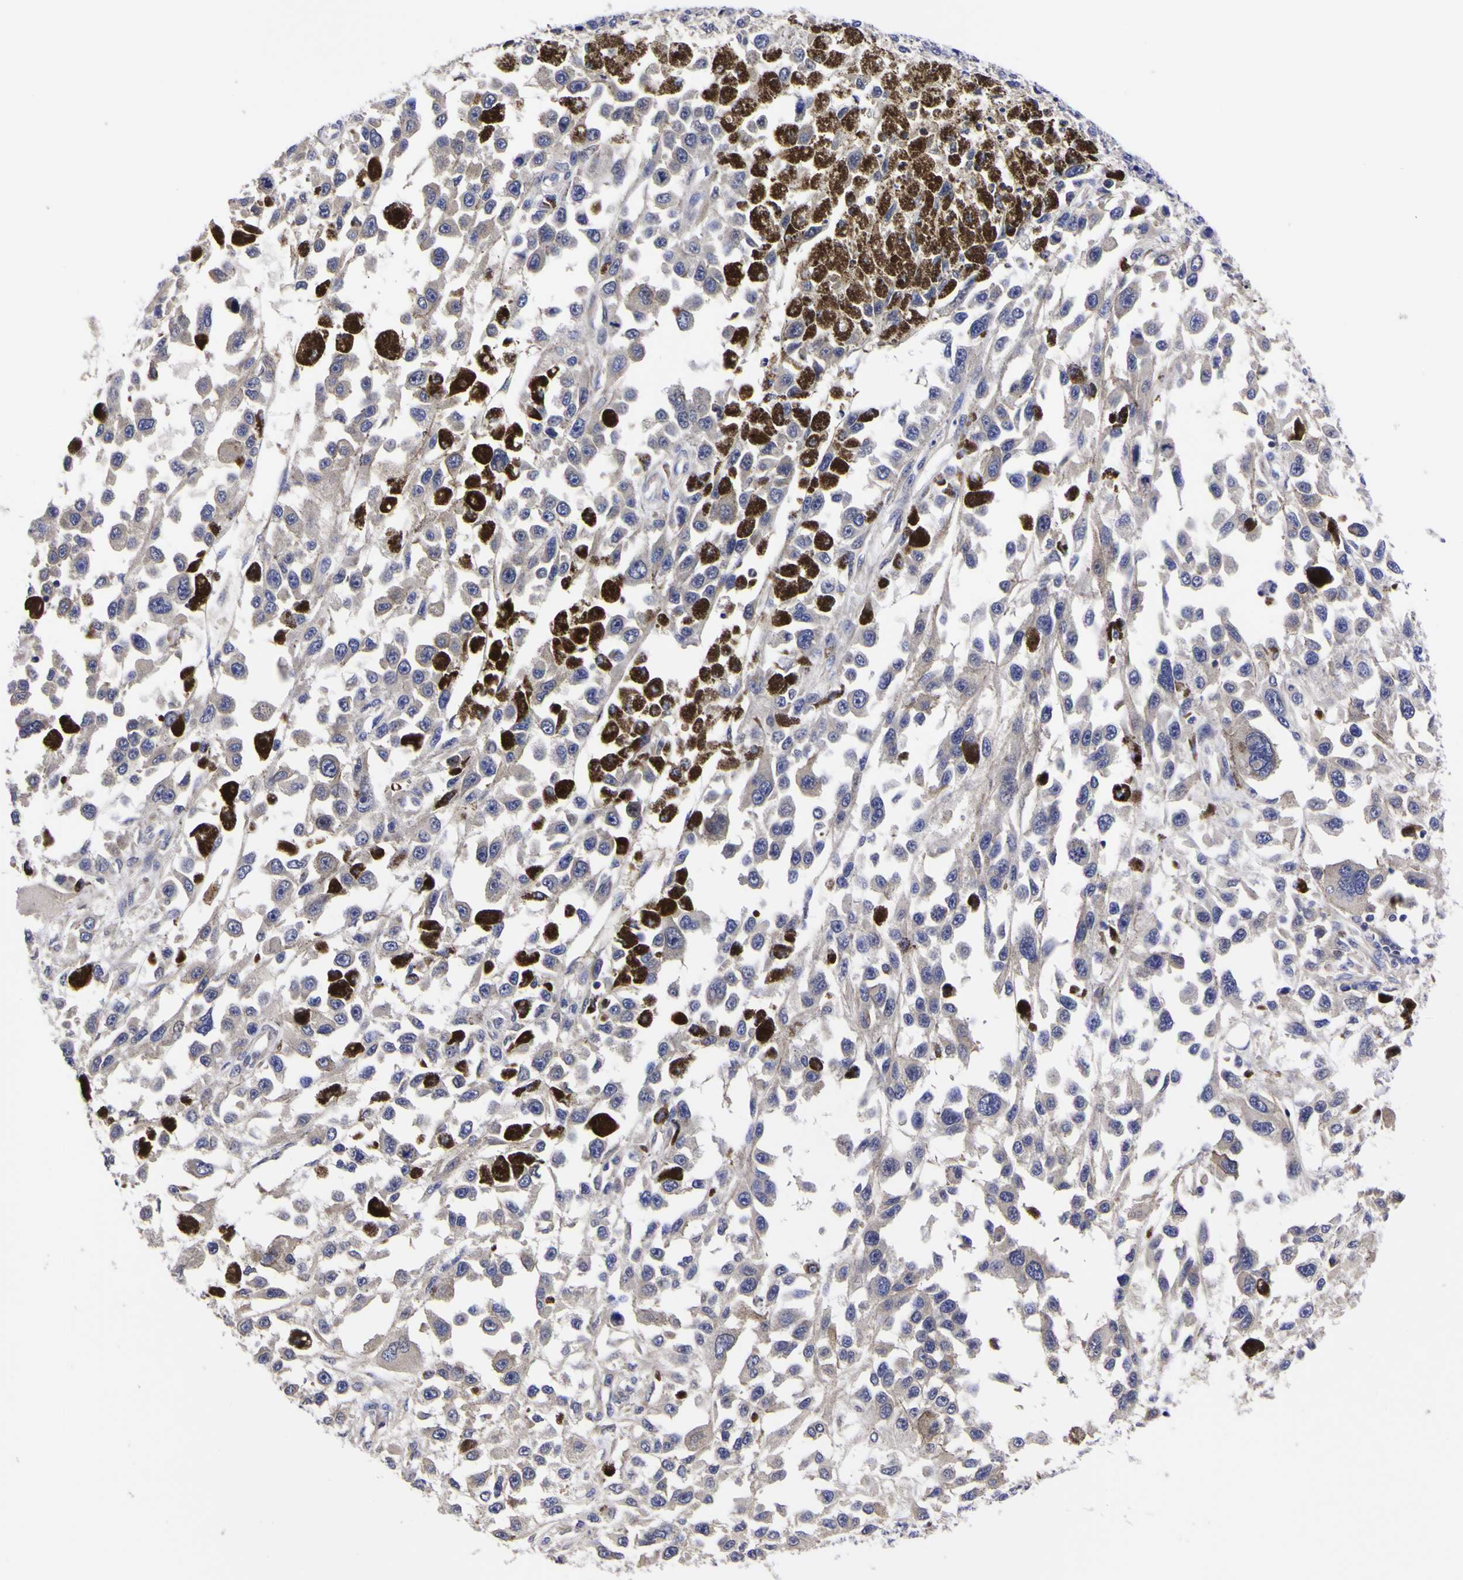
{"staining": {"intensity": "strong", "quantity": "<25%", "location": "cytoplasmic/membranous"}, "tissue": "melanoma", "cell_type": "Tumor cells", "image_type": "cancer", "snomed": [{"axis": "morphology", "description": "Malignant melanoma, Metastatic site"}, {"axis": "topography", "description": "Lymph node"}], "caption": "Melanoma stained for a protein (brown) displays strong cytoplasmic/membranous positive expression in about <25% of tumor cells.", "gene": "MAPK14", "patient": {"sex": "male", "age": 59}}